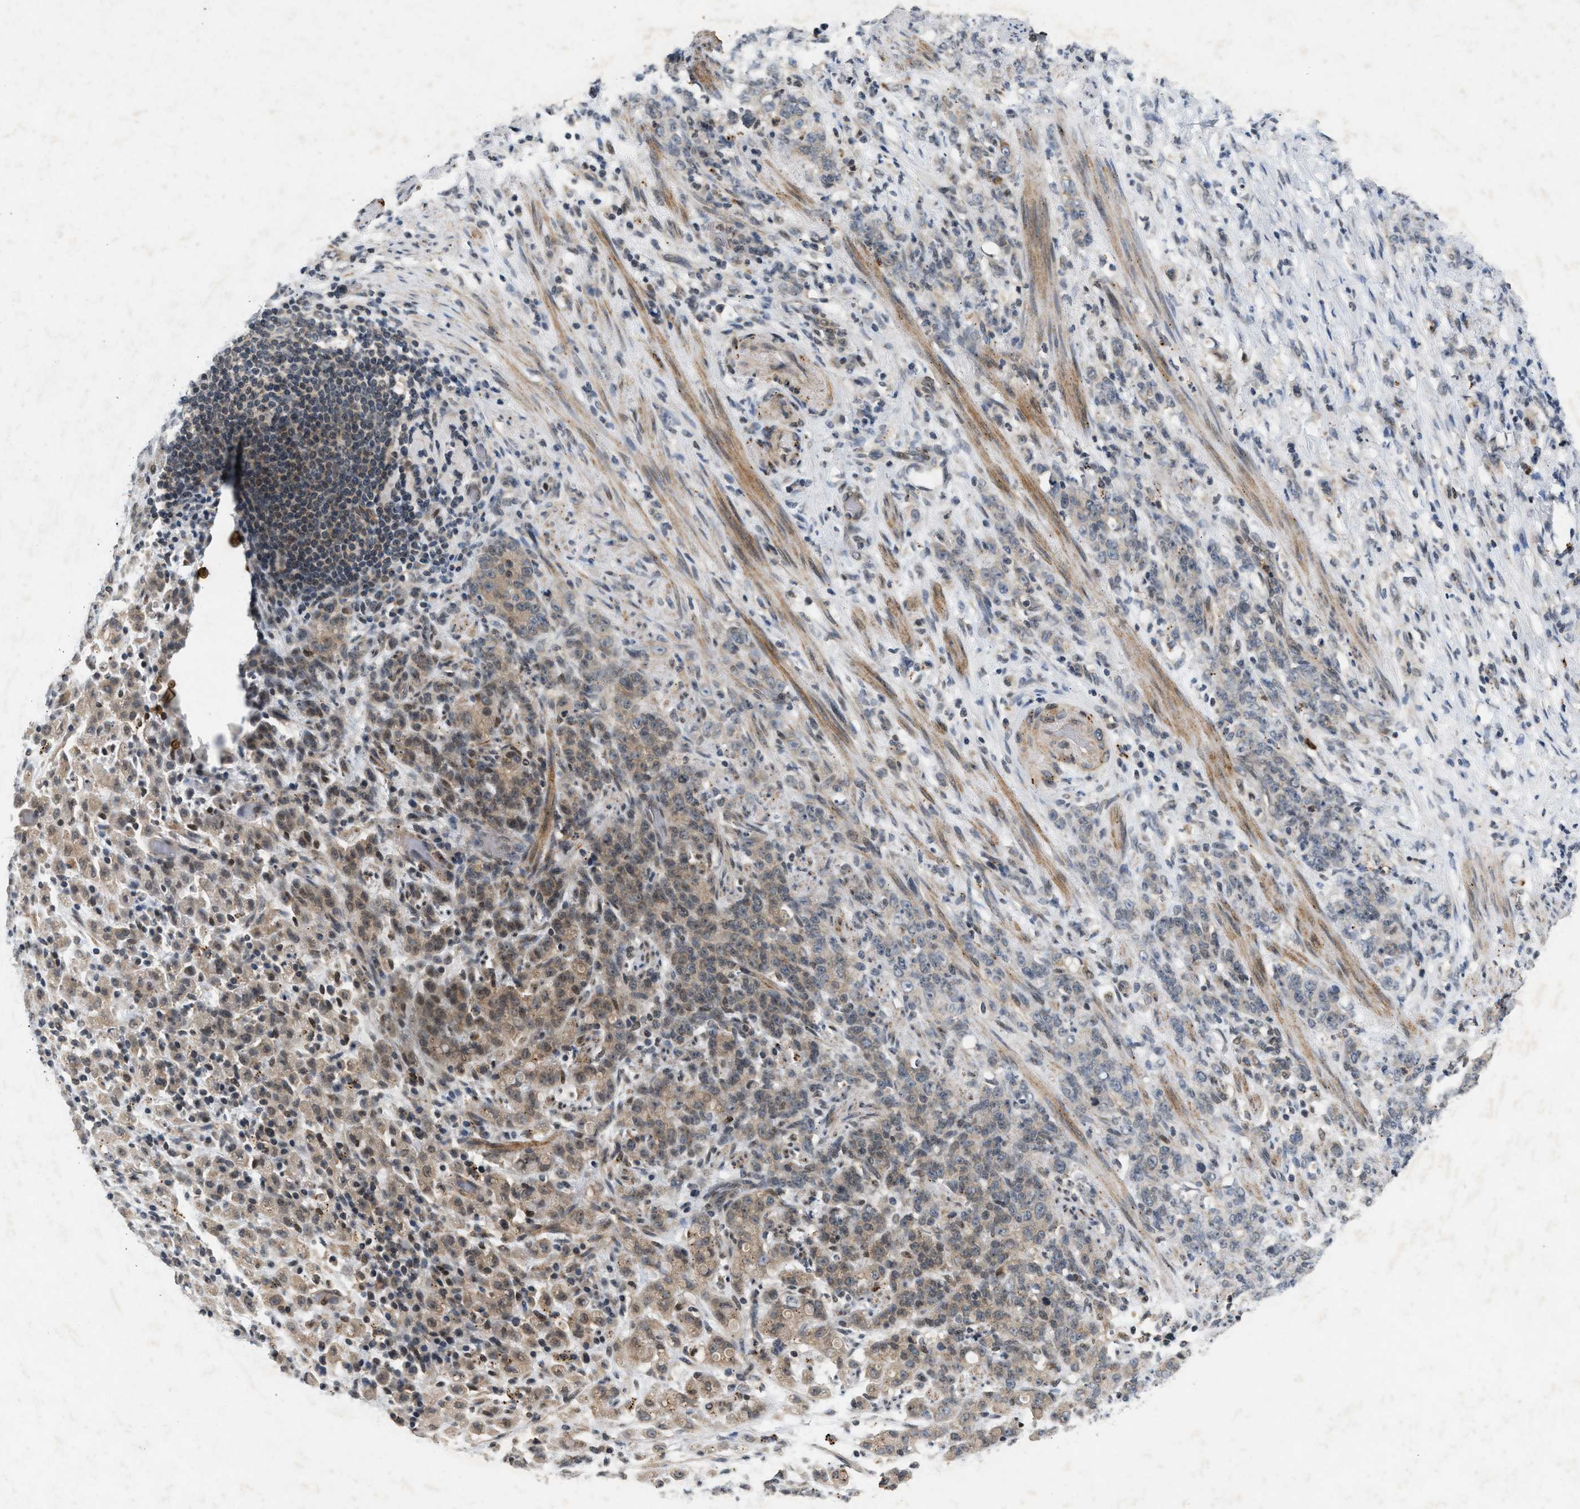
{"staining": {"intensity": "weak", "quantity": ">75%", "location": "cytoplasmic/membranous,nuclear"}, "tissue": "stomach cancer", "cell_type": "Tumor cells", "image_type": "cancer", "snomed": [{"axis": "morphology", "description": "Adenocarcinoma, NOS"}, {"axis": "topography", "description": "Stomach, lower"}], "caption": "Immunohistochemistry (IHC) staining of adenocarcinoma (stomach), which shows low levels of weak cytoplasmic/membranous and nuclear expression in about >75% of tumor cells indicating weak cytoplasmic/membranous and nuclear protein positivity. The staining was performed using DAB (3,3'-diaminobenzidine) (brown) for protein detection and nuclei were counterstained in hematoxylin (blue).", "gene": "ZPR1", "patient": {"sex": "male", "age": 88}}